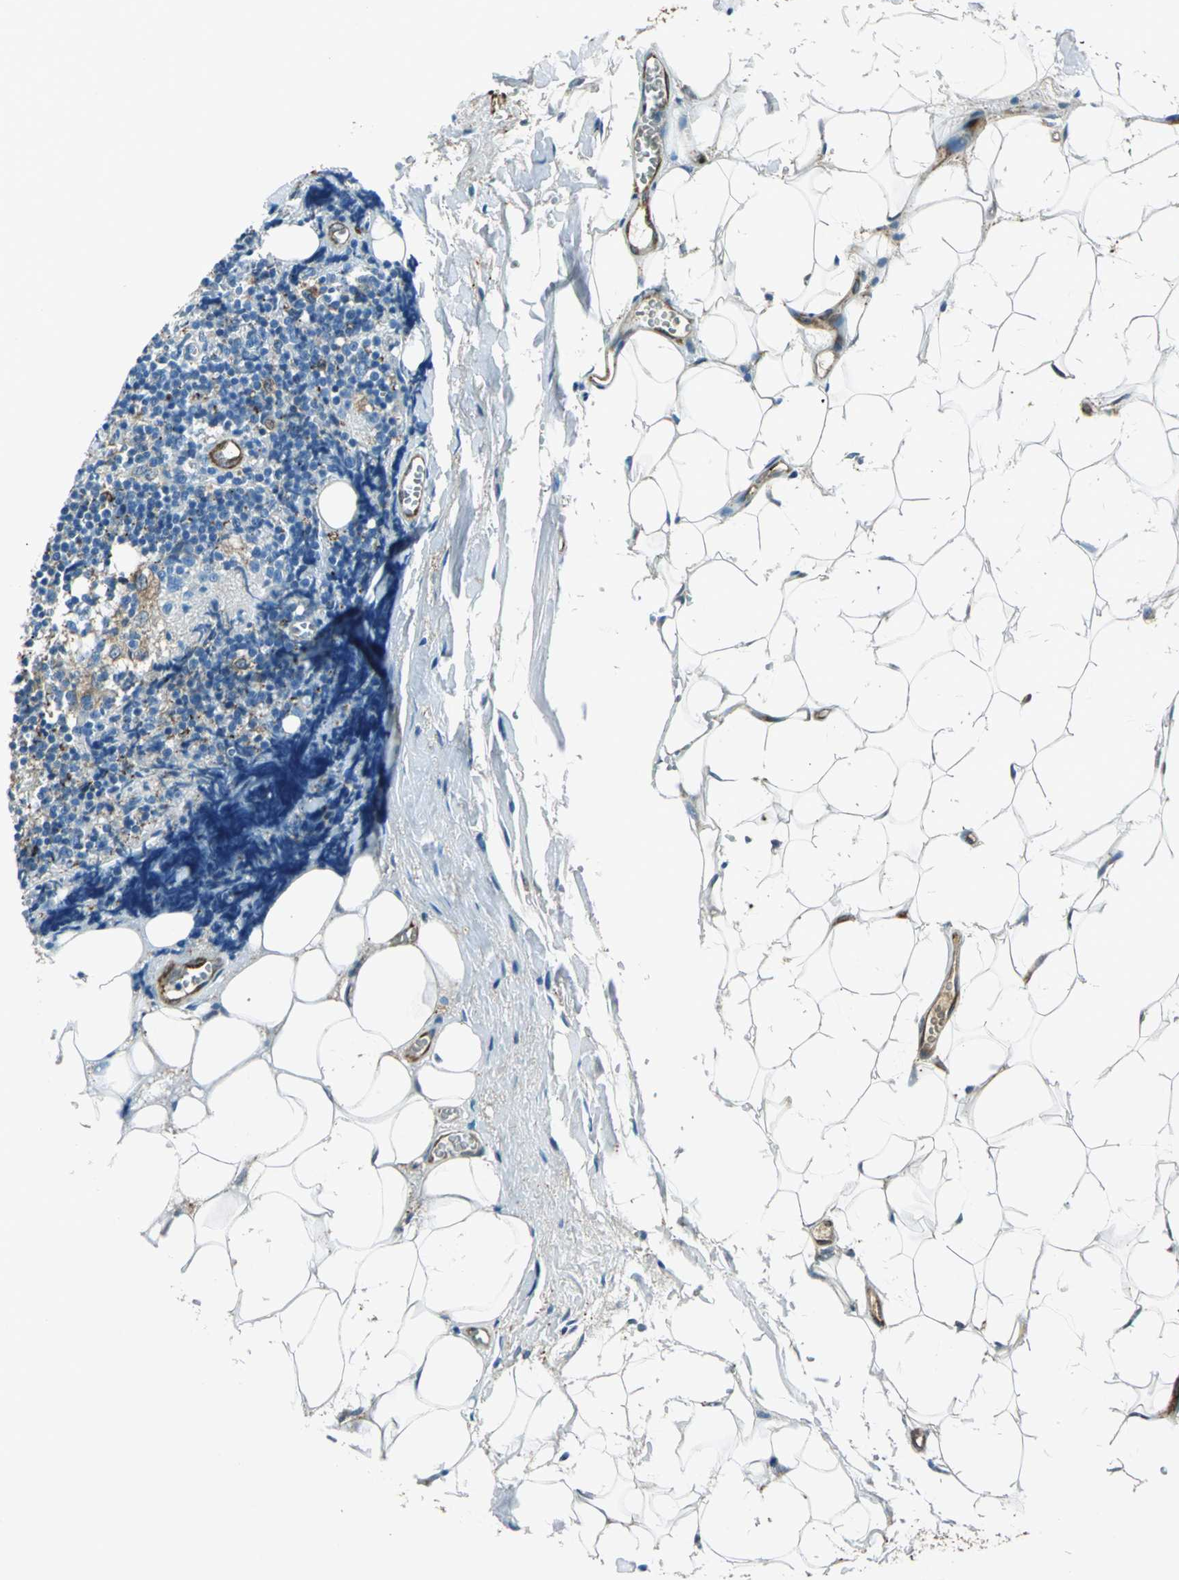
{"staining": {"intensity": "negative", "quantity": "none", "location": "none"}, "tissue": "skin cancer", "cell_type": "Tumor cells", "image_type": "cancer", "snomed": [{"axis": "morphology", "description": "Basal cell carcinoma"}, {"axis": "topography", "description": "Skin"}], "caption": "High power microscopy histopathology image of an immunohistochemistry image of basal cell carcinoma (skin), revealing no significant expression in tumor cells. (DAB immunohistochemistry with hematoxylin counter stain).", "gene": "HSPB1", "patient": {"sex": "male", "age": 84}}